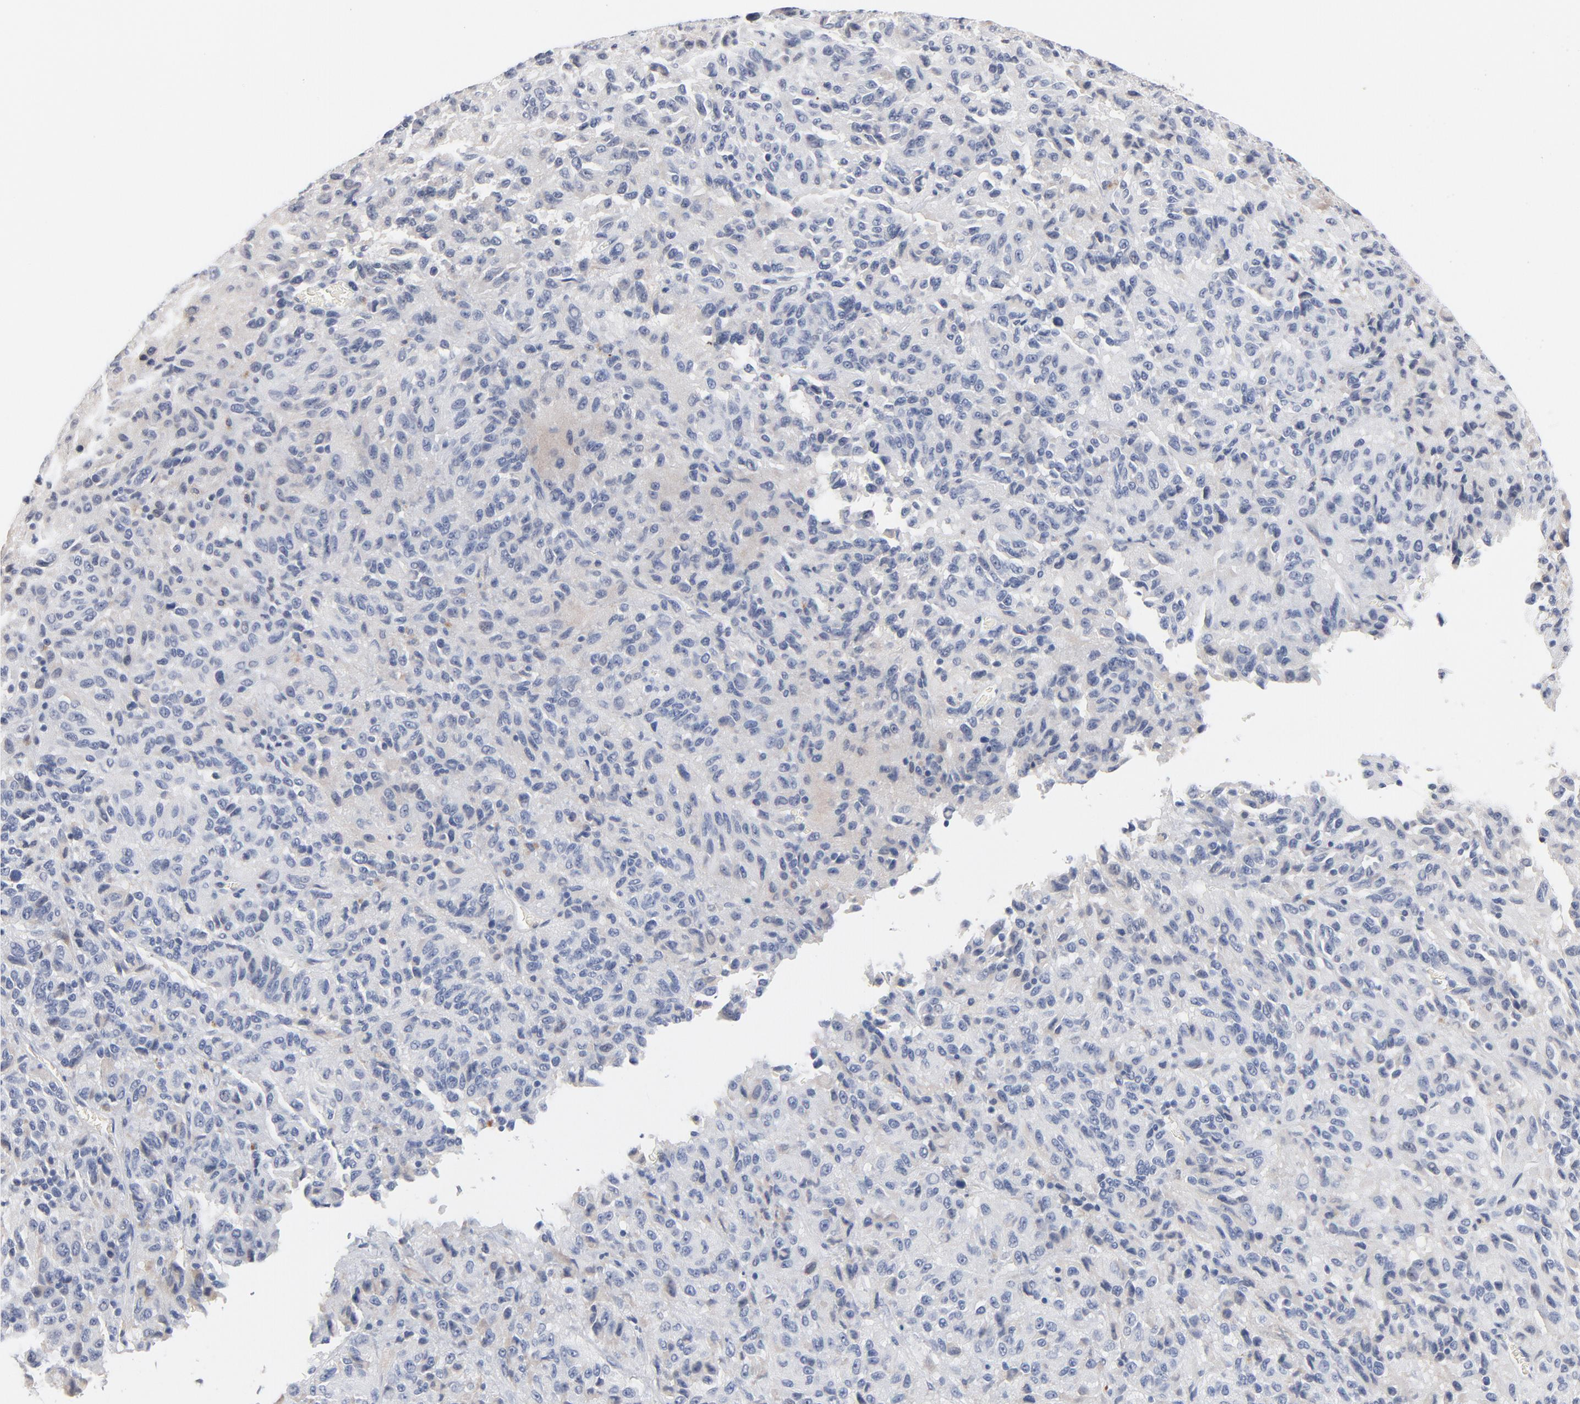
{"staining": {"intensity": "negative", "quantity": "none", "location": "none"}, "tissue": "melanoma", "cell_type": "Tumor cells", "image_type": "cancer", "snomed": [{"axis": "morphology", "description": "Malignant melanoma, Metastatic site"}, {"axis": "topography", "description": "Lung"}], "caption": "Image shows no protein expression in tumor cells of melanoma tissue. (DAB (3,3'-diaminobenzidine) immunohistochemistry (IHC) with hematoxylin counter stain).", "gene": "SERPINA4", "patient": {"sex": "male", "age": 64}}